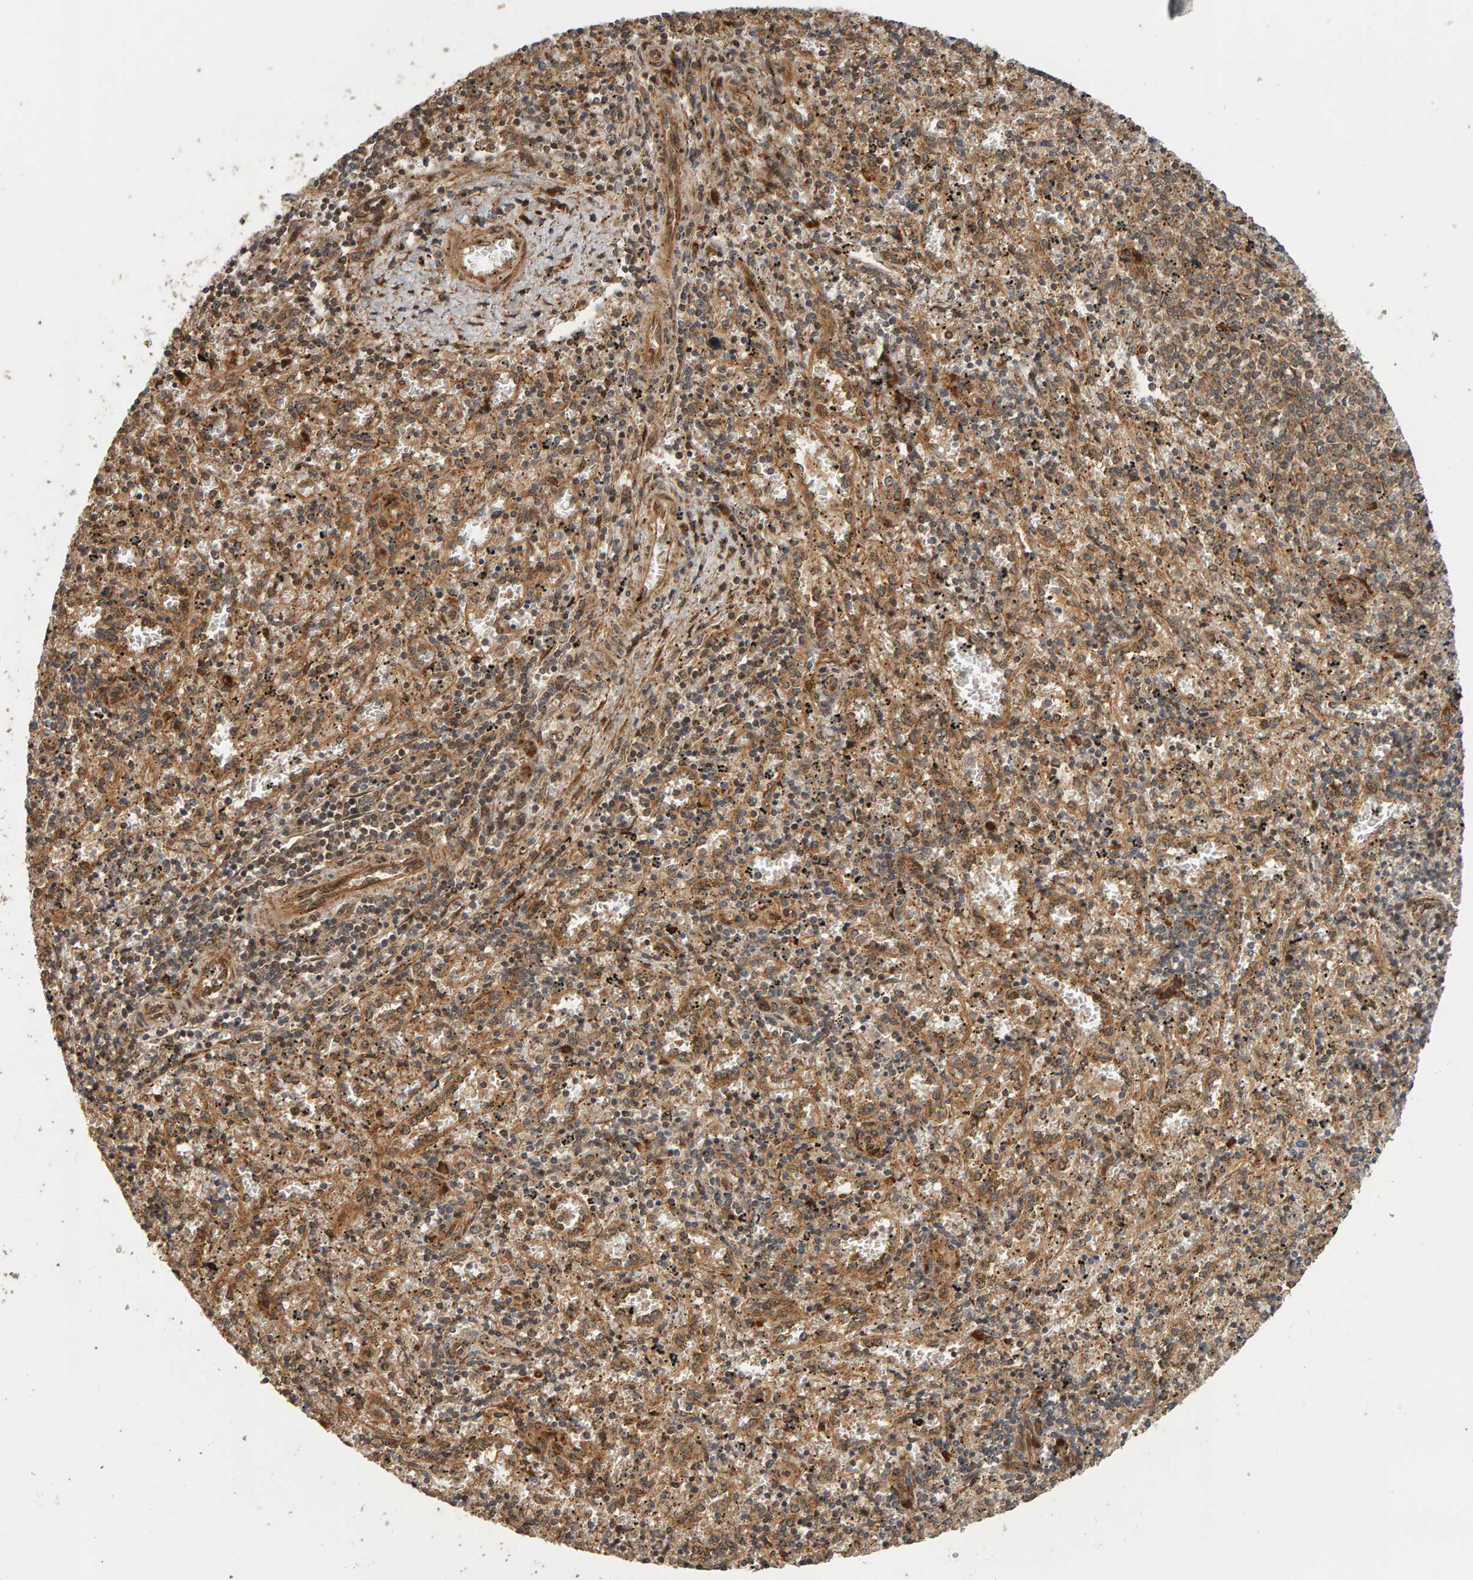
{"staining": {"intensity": "moderate", "quantity": "25%-75%", "location": "cytoplasmic/membranous"}, "tissue": "spleen", "cell_type": "Cells in red pulp", "image_type": "normal", "snomed": [{"axis": "morphology", "description": "Normal tissue, NOS"}, {"axis": "topography", "description": "Spleen"}], "caption": "Immunohistochemical staining of benign spleen reveals 25%-75% levels of moderate cytoplasmic/membranous protein expression in approximately 25%-75% of cells in red pulp.", "gene": "ZFAND1", "patient": {"sex": "male", "age": 11}}